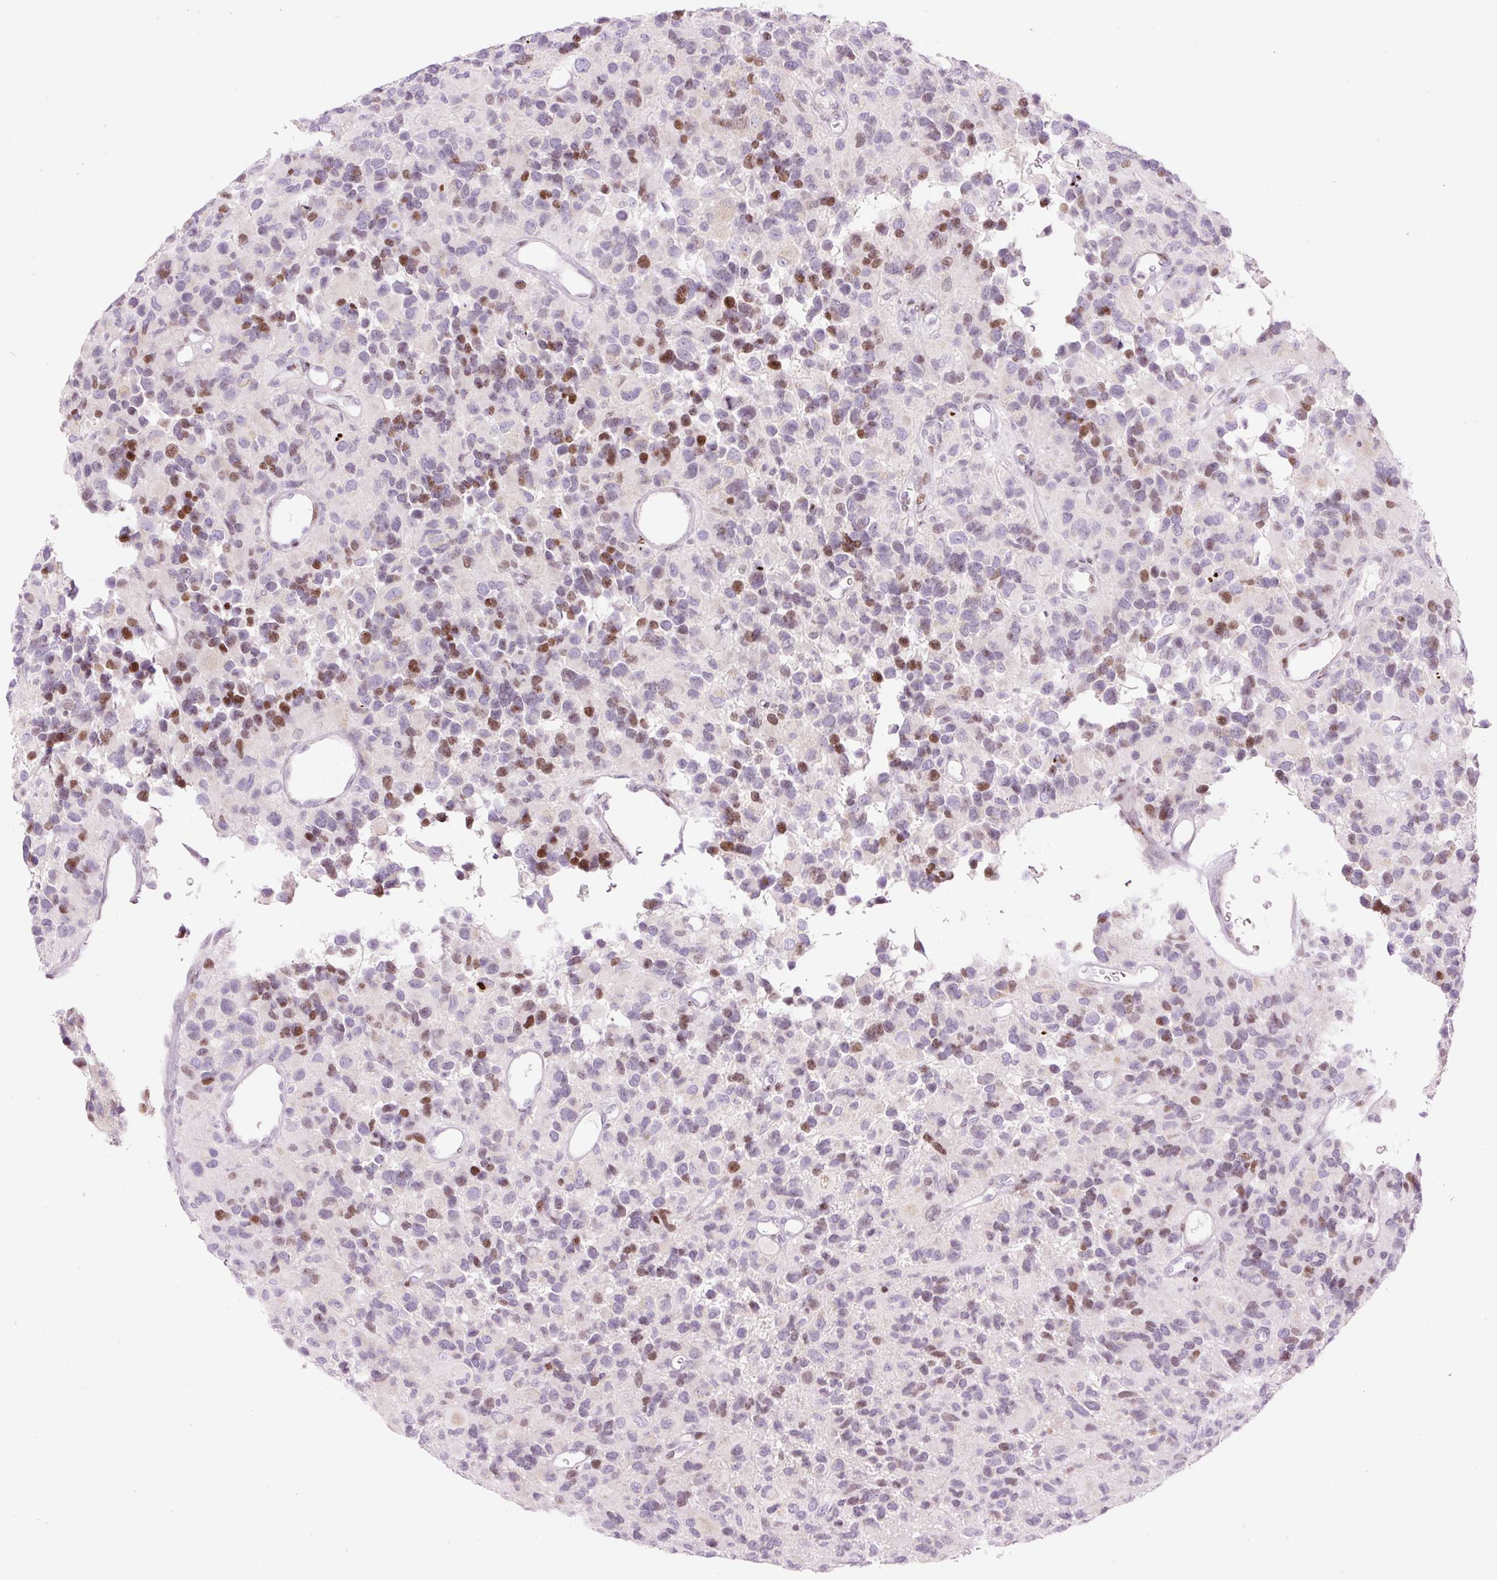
{"staining": {"intensity": "moderate", "quantity": "25%-75%", "location": "nuclear"}, "tissue": "glioma", "cell_type": "Tumor cells", "image_type": "cancer", "snomed": [{"axis": "morphology", "description": "Glioma, malignant, High grade"}, {"axis": "topography", "description": "Brain"}], "caption": "High-power microscopy captured an immunohistochemistry (IHC) image of glioma, revealing moderate nuclear positivity in about 25%-75% of tumor cells. The protein is shown in brown color, while the nuclei are stained blue.", "gene": "TMEM177", "patient": {"sex": "male", "age": 77}}